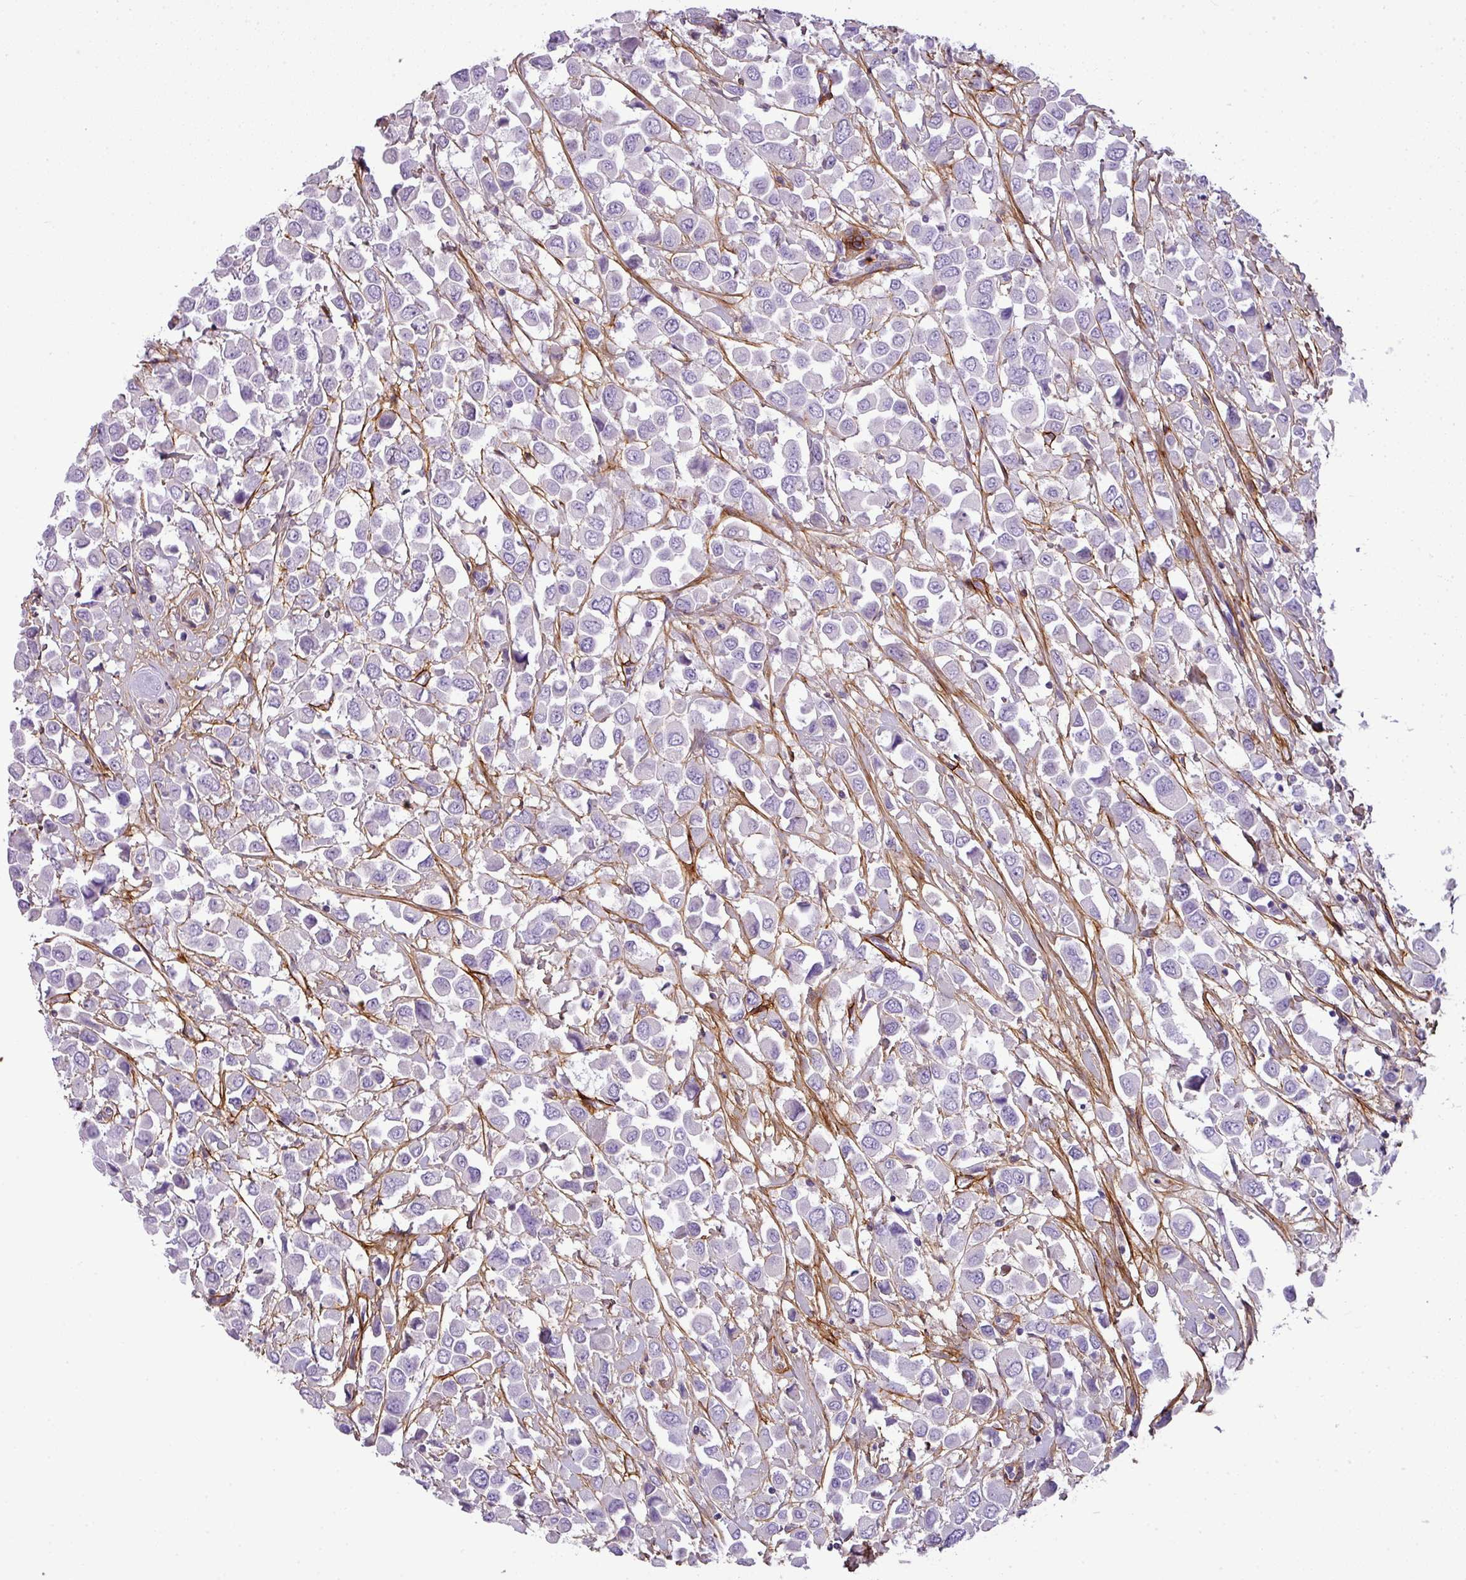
{"staining": {"intensity": "negative", "quantity": "none", "location": "none"}, "tissue": "breast cancer", "cell_type": "Tumor cells", "image_type": "cancer", "snomed": [{"axis": "morphology", "description": "Duct carcinoma"}, {"axis": "topography", "description": "Breast"}], "caption": "This is an IHC photomicrograph of intraductal carcinoma (breast). There is no staining in tumor cells.", "gene": "PARD6G", "patient": {"sex": "female", "age": 61}}